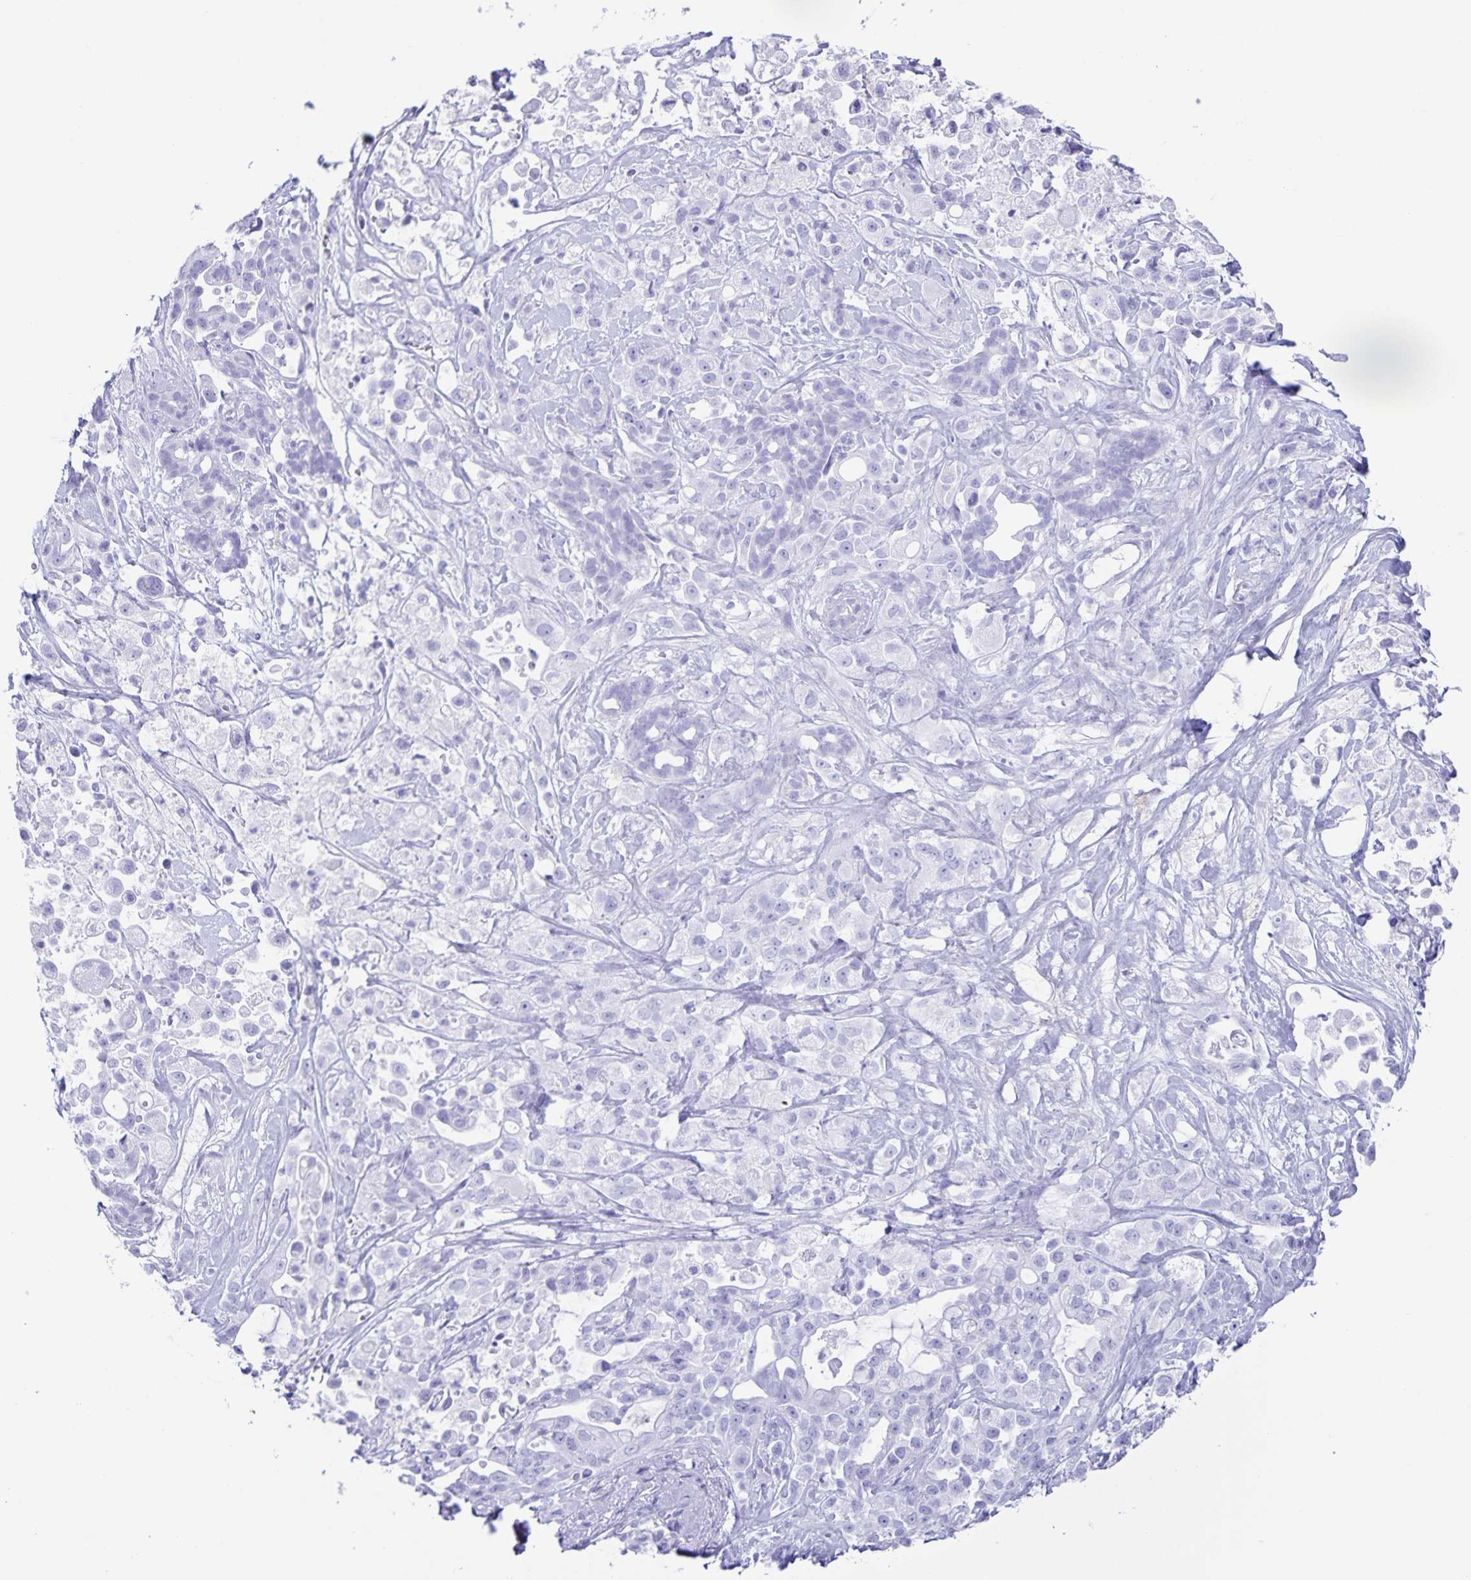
{"staining": {"intensity": "negative", "quantity": "none", "location": "none"}, "tissue": "pancreatic cancer", "cell_type": "Tumor cells", "image_type": "cancer", "snomed": [{"axis": "morphology", "description": "Adenocarcinoma, NOS"}, {"axis": "topography", "description": "Pancreas"}], "caption": "Pancreatic cancer stained for a protein using immunohistochemistry (IHC) displays no staining tumor cells.", "gene": "AQP4", "patient": {"sex": "male", "age": 44}}